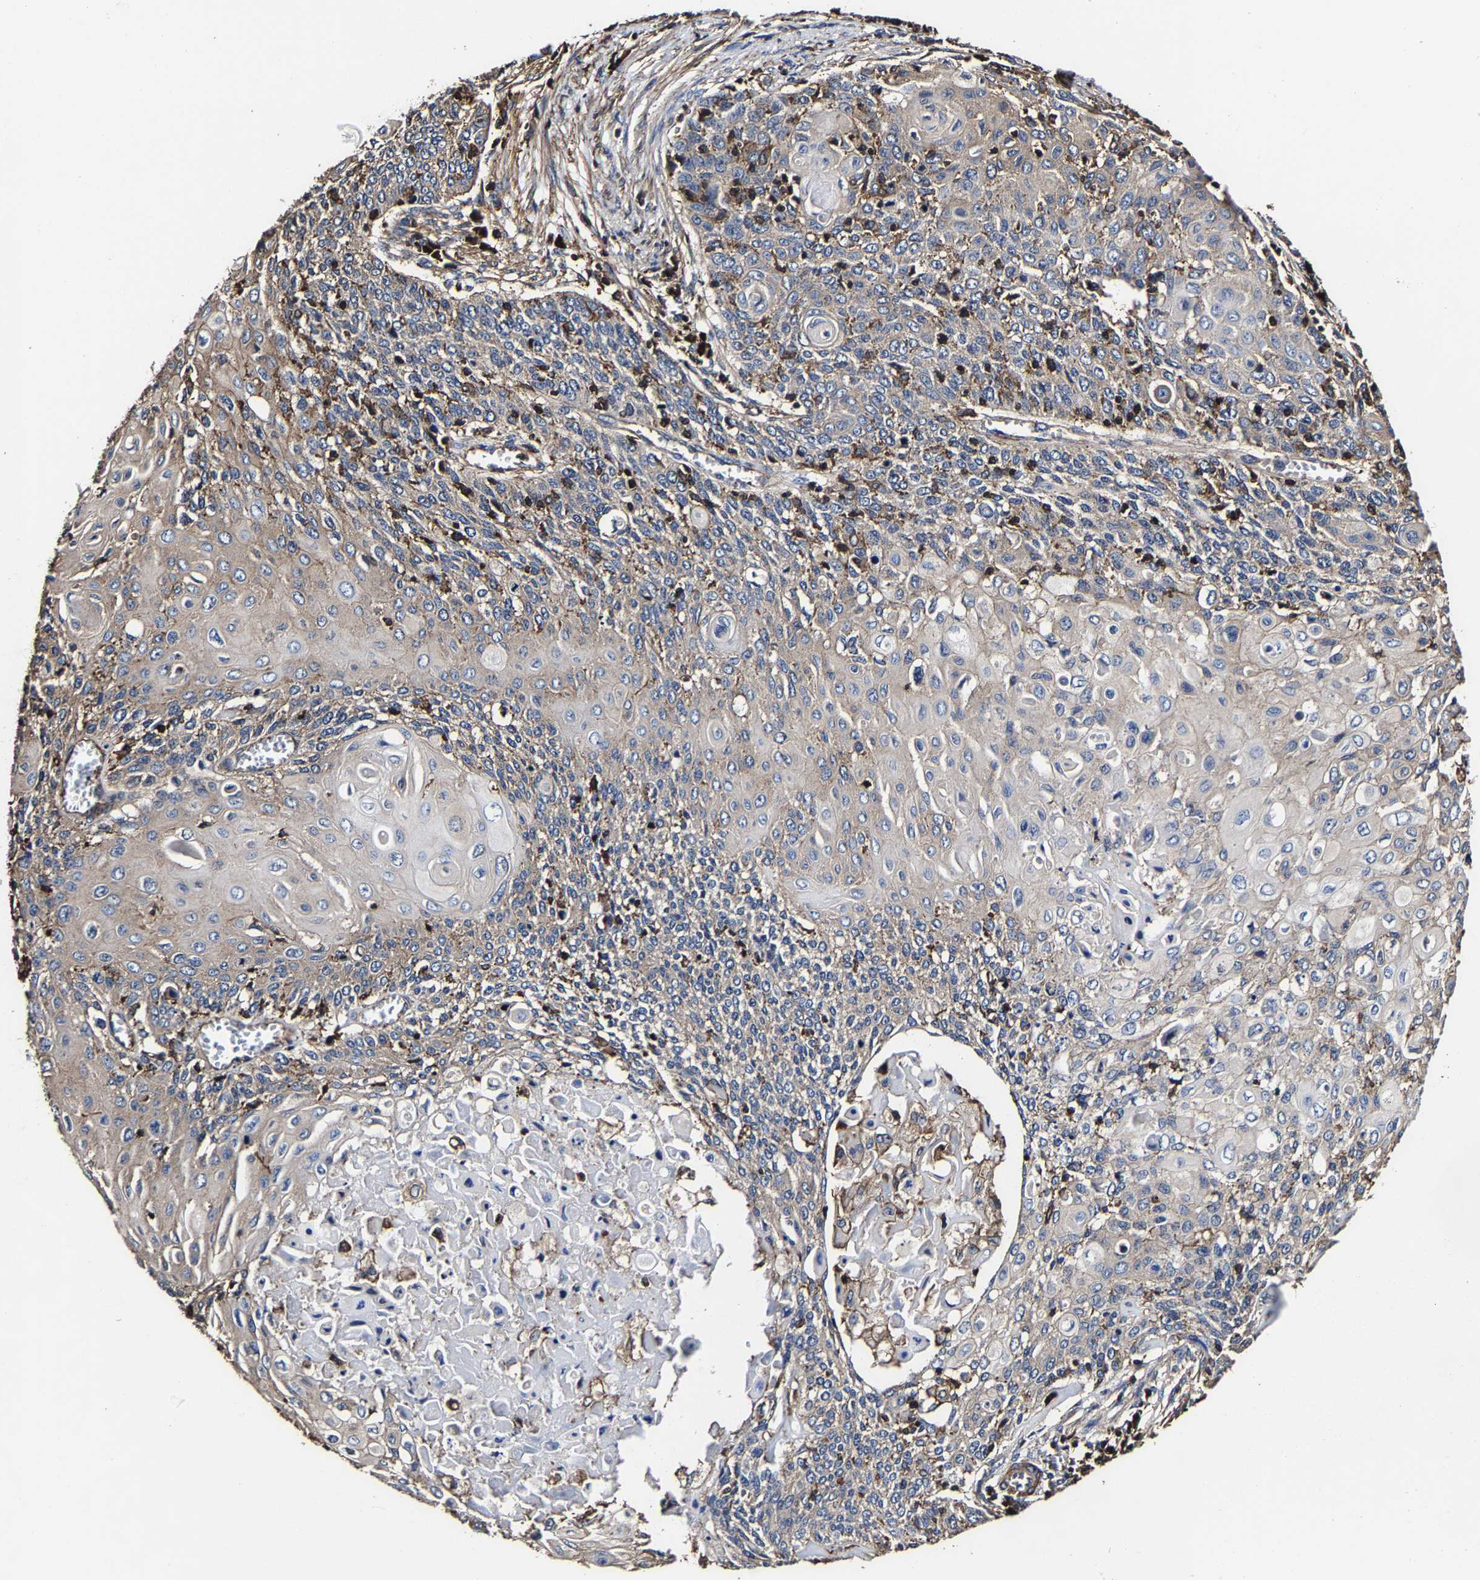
{"staining": {"intensity": "weak", "quantity": "25%-75%", "location": "cytoplasmic/membranous"}, "tissue": "cervical cancer", "cell_type": "Tumor cells", "image_type": "cancer", "snomed": [{"axis": "morphology", "description": "Squamous cell carcinoma, NOS"}, {"axis": "topography", "description": "Cervix"}], "caption": "This is an image of immunohistochemistry (IHC) staining of squamous cell carcinoma (cervical), which shows weak staining in the cytoplasmic/membranous of tumor cells.", "gene": "SSH3", "patient": {"sex": "female", "age": 39}}